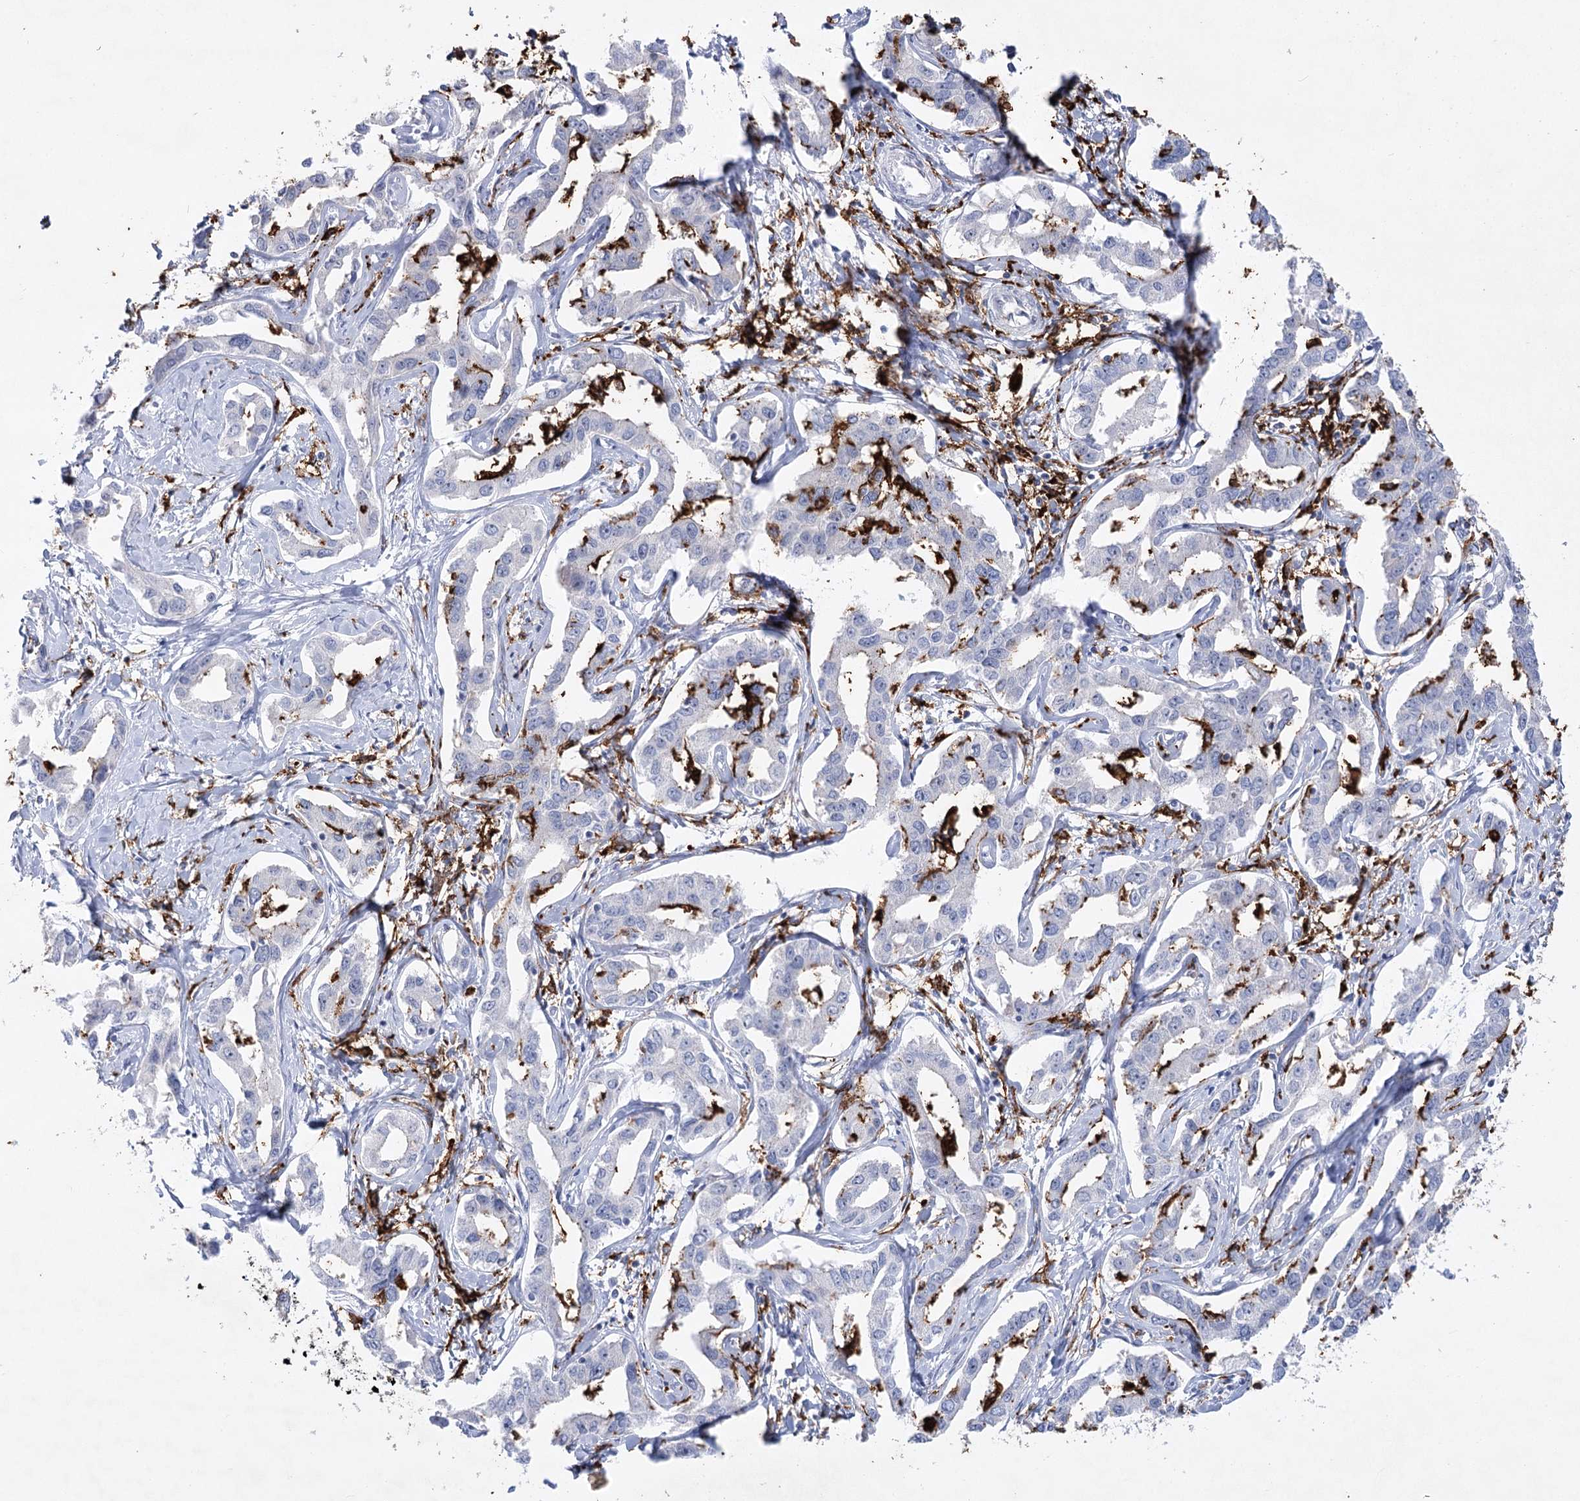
{"staining": {"intensity": "negative", "quantity": "none", "location": "none"}, "tissue": "liver cancer", "cell_type": "Tumor cells", "image_type": "cancer", "snomed": [{"axis": "morphology", "description": "Cholangiocarcinoma"}, {"axis": "topography", "description": "Liver"}], "caption": "This is an IHC micrograph of human cholangiocarcinoma (liver). There is no staining in tumor cells.", "gene": "PIWIL4", "patient": {"sex": "male", "age": 59}}